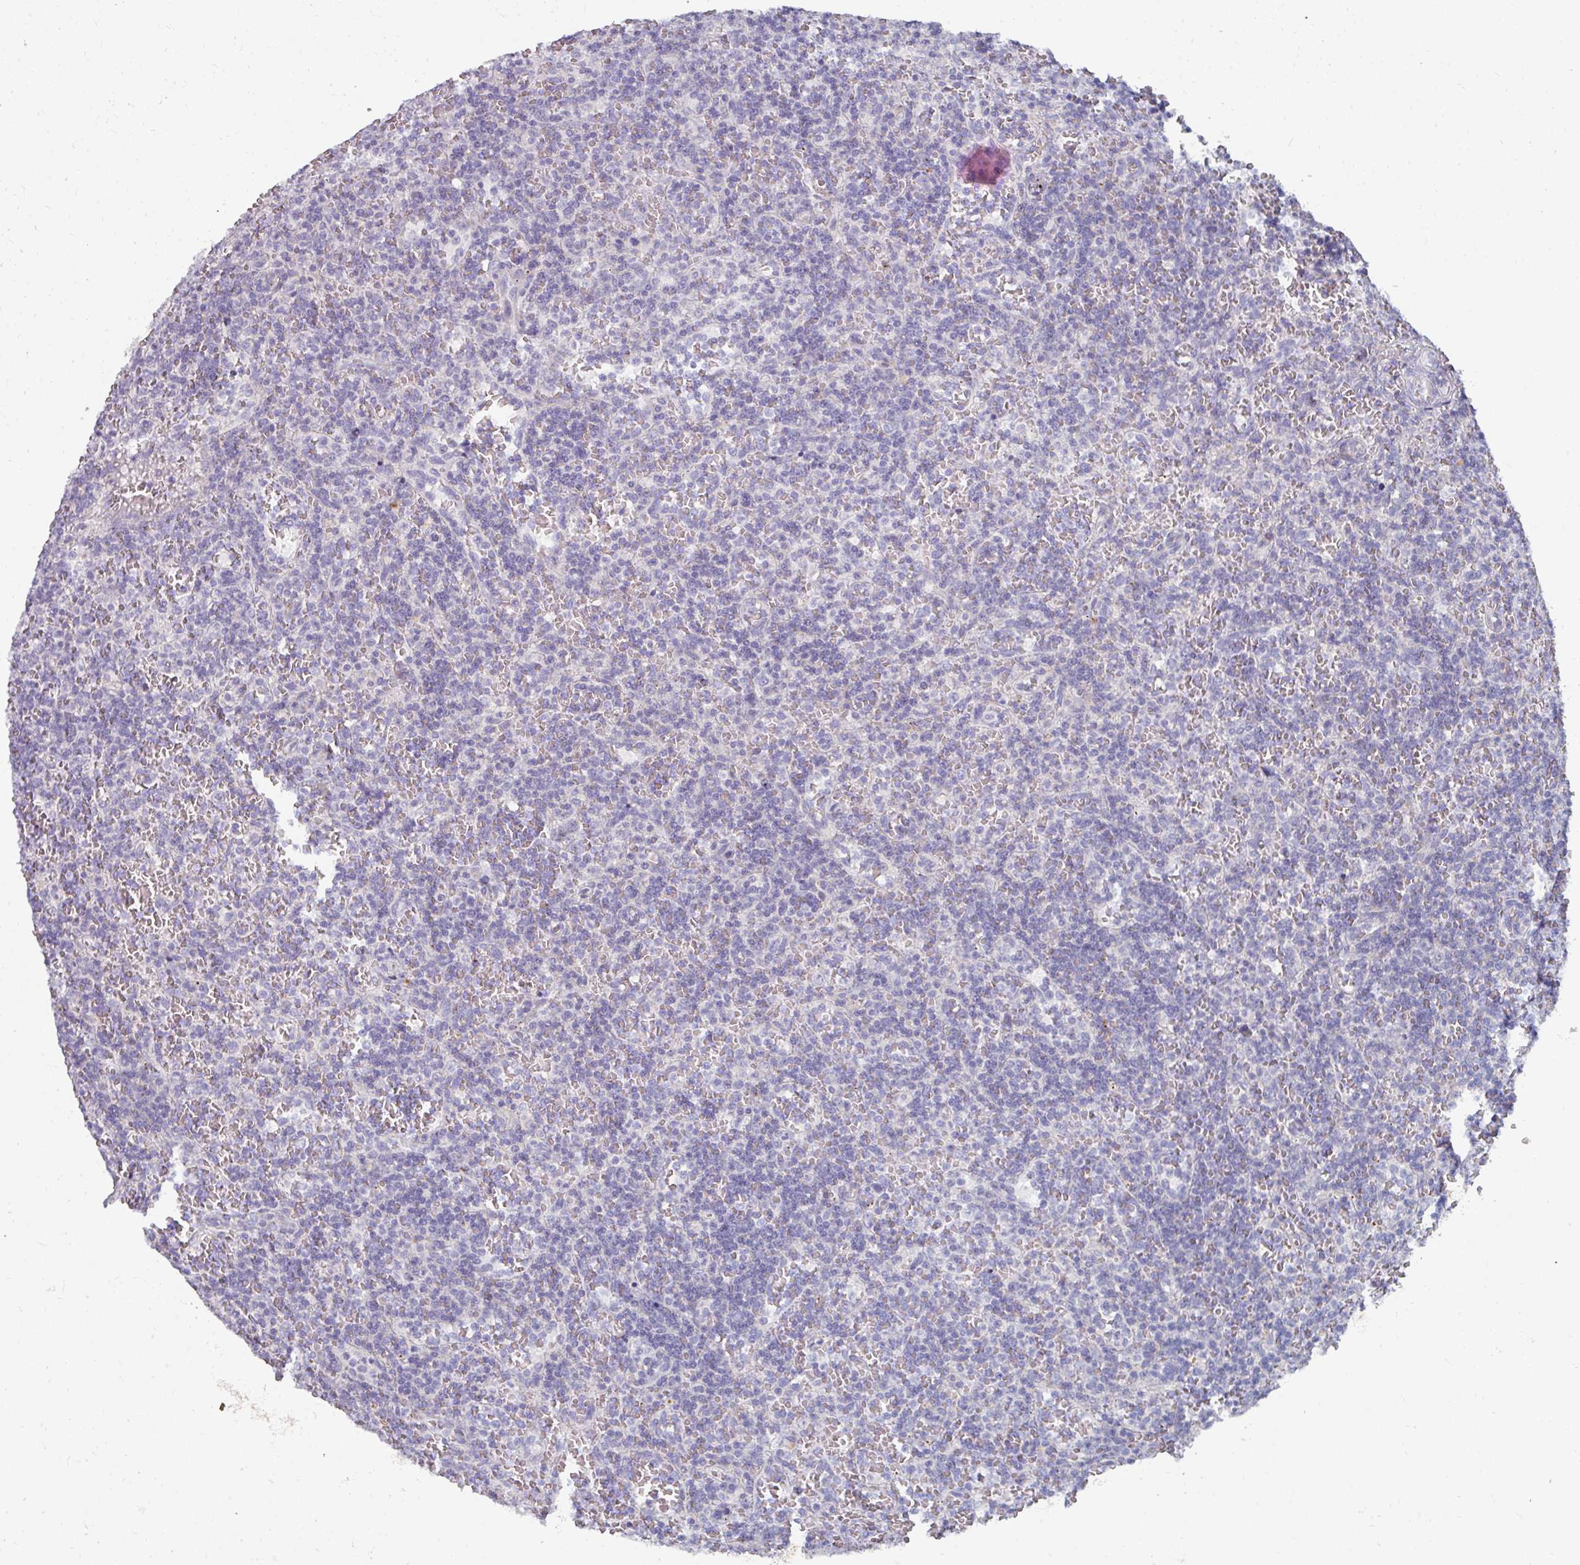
{"staining": {"intensity": "negative", "quantity": "none", "location": "none"}, "tissue": "lymphoma", "cell_type": "Tumor cells", "image_type": "cancer", "snomed": [{"axis": "morphology", "description": "Malignant lymphoma, non-Hodgkin's type, Low grade"}, {"axis": "topography", "description": "Spleen"}], "caption": "High power microscopy photomicrograph of an immunohistochemistry (IHC) micrograph of lymphoma, revealing no significant staining in tumor cells. The staining is performed using DAB (3,3'-diaminobenzidine) brown chromogen with nuclei counter-stained in using hematoxylin.", "gene": "NT5C1A", "patient": {"sex": "male", "age": 73}}